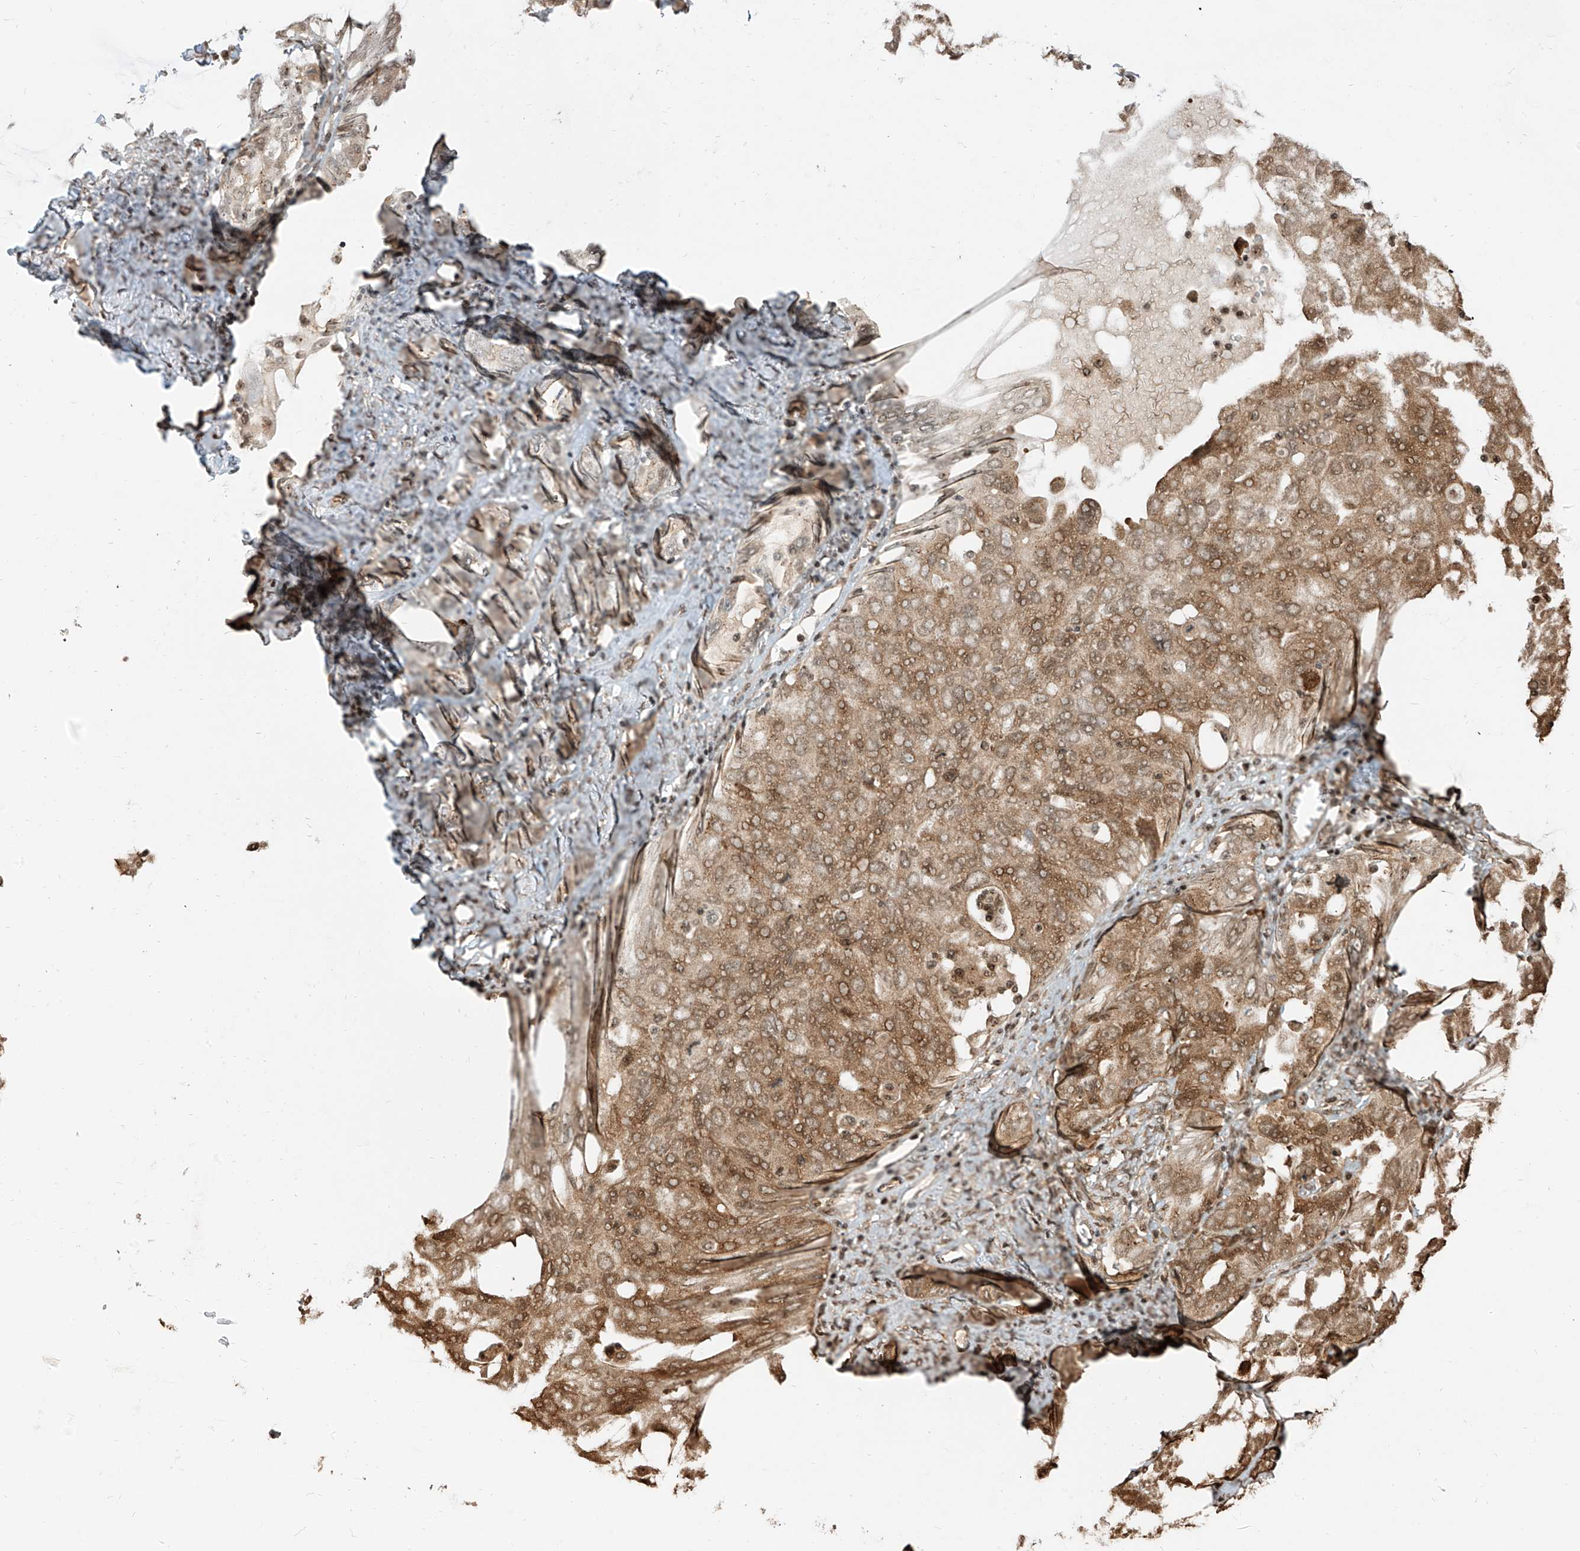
{"staining": {"intensity": "moderate", "quantity": ">75%", "location": "cytoplasmic/membranous,nuclear"}, "tissue": "ovarian cancer", "cell_type": "Tumor cells", "image_type": "cancer", "snomed": [{"axis": "morphology", "description": "Carcinoma, endometroid"}, {"axis": "topography", "description": "Ovary"}], "caption": "This is an image of immunohistochemistry staining of ovarian cancer (endometroid carcinoma), which shows moderate positivity in the cytoplasmic/membranous and nuclear of tumor cells.", "gene": "VMP1", "patient": {"sex": "female", "age": 62}}